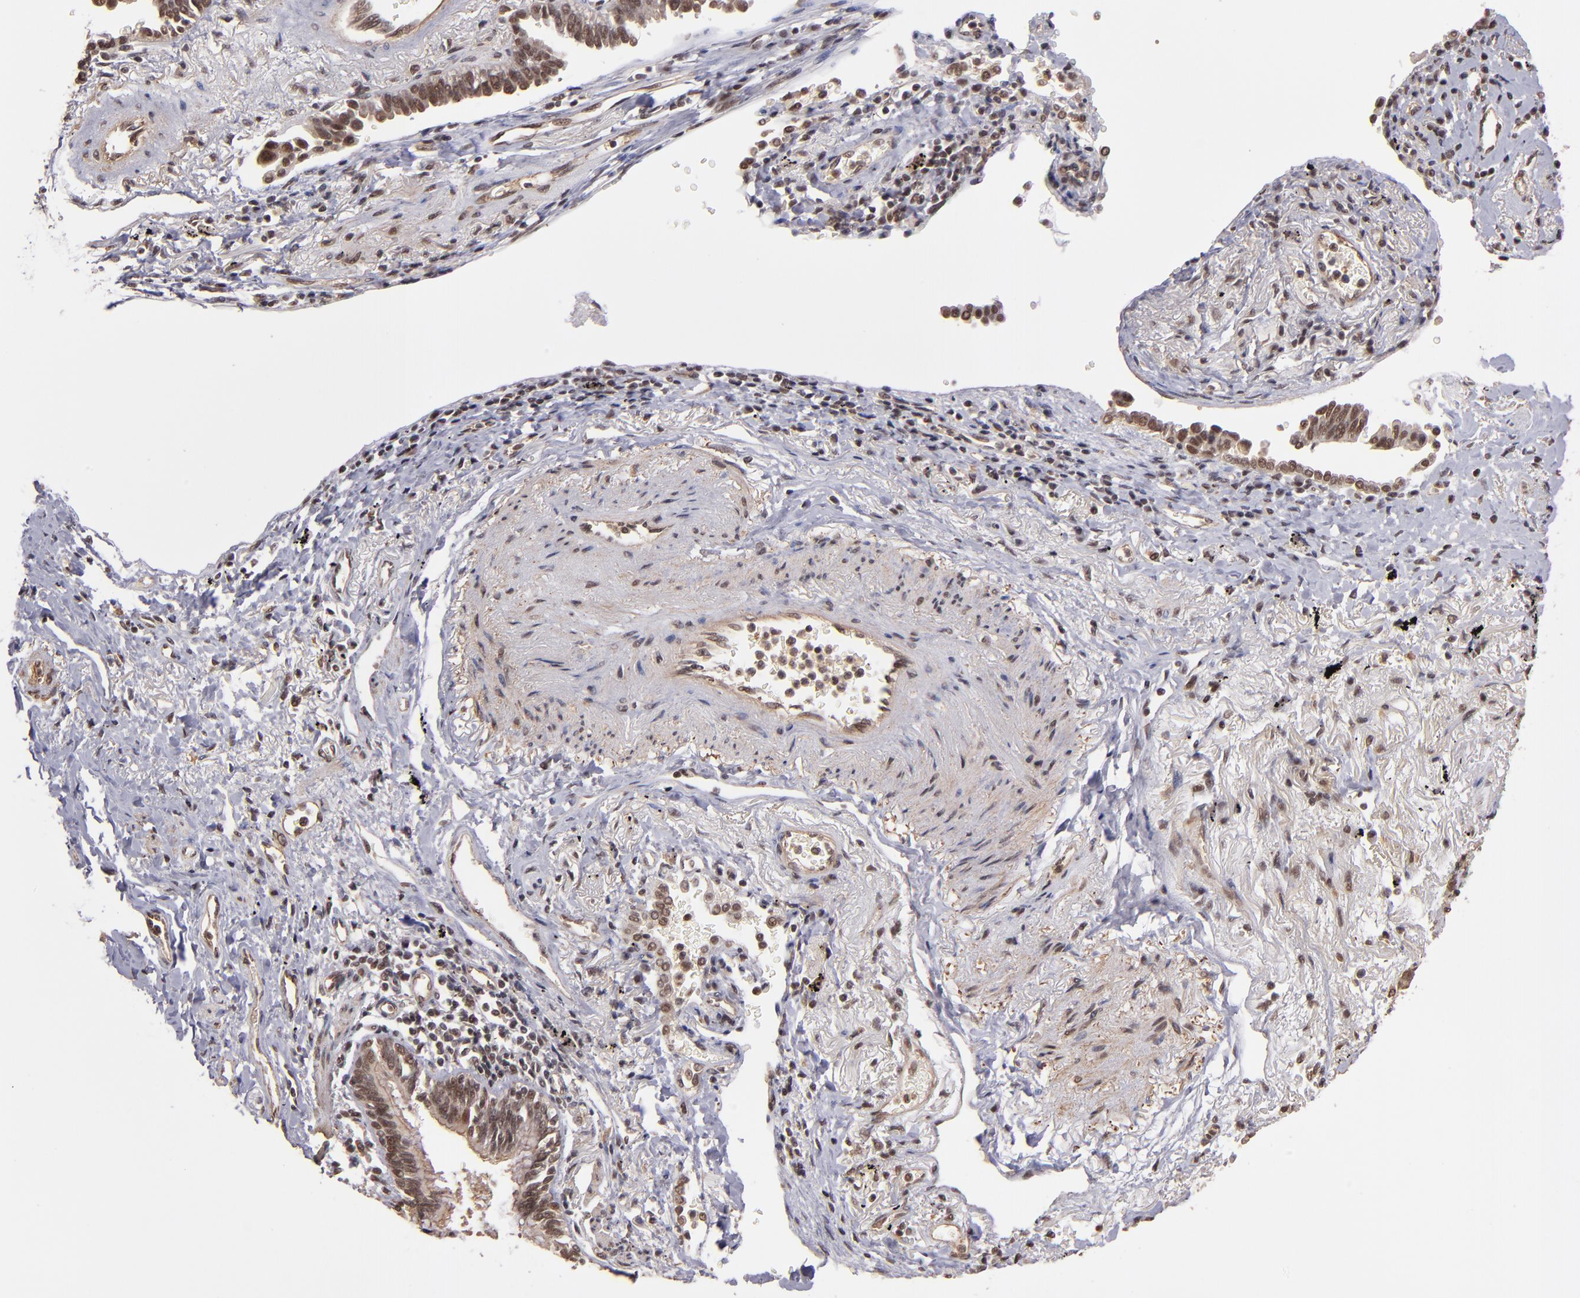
{"staining": {"intensity": "moderate", "quantity": ">75%", "location": "nuclear"}, "tissue": "lung cancer", "cell_type": "Tumor cells", "image_type": "cancer", "snomed": [{"axis": "morphology", "description": "Adenocarcinoma, NOS"}, {"axis": "topography", "description": "Lung"}], "caption": "Adenocarcinoma (lung) stained with immunohistochemistry (IHC) exhibits moderate nuclear staining in about >75% of tumor cells. (DAB IHC with brightfield microscopy, high magnification).", "gene": "TERF2", "patient": {"sex": "female", "age": 64}}